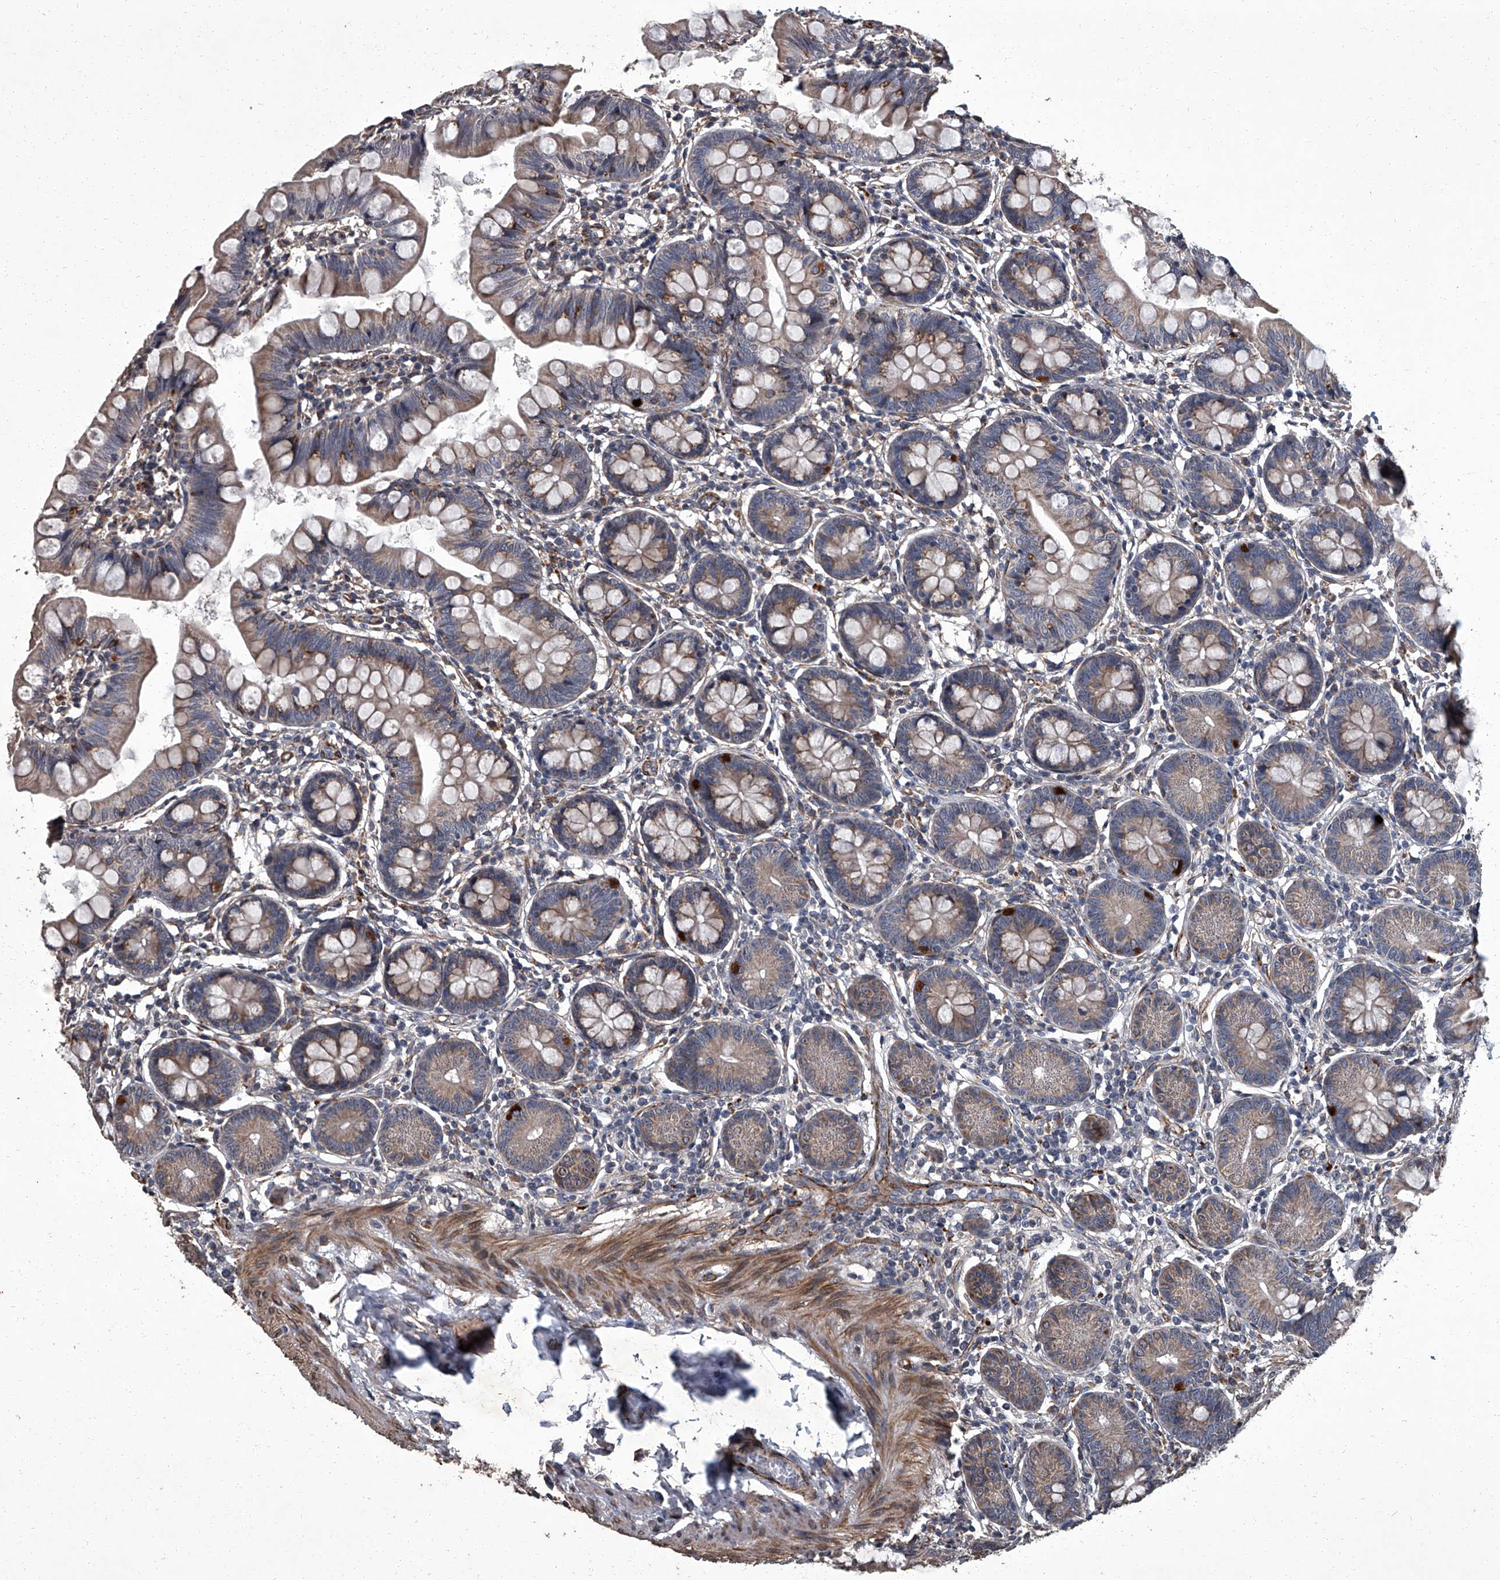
{"staining": {"intensity": "weak", "quantity": ">75%", "location": "cytoplasmic/membranous"}, "tissue": "small intestine", "cell_type": "Glandular cells", "image_type": "normal", "snomed": [{"axis": "morphology", "description": "Normal tissue, NOS"}, {"axis": "topography", "description": "Small intestine"}], "caption": "Glandular cells demonstrate weak cytoplasmic/membranous staining in approximately >75% of cells in unremarkable small intestine. The protein of interest is stained brown, and the nuclei are stained in blue (DAB (3,3'-diaminobenzidine) IHC with brightfield microscopy, high magnification).", "gene": "SIRT4", "patient": {"sex": "male", "age": 7}}